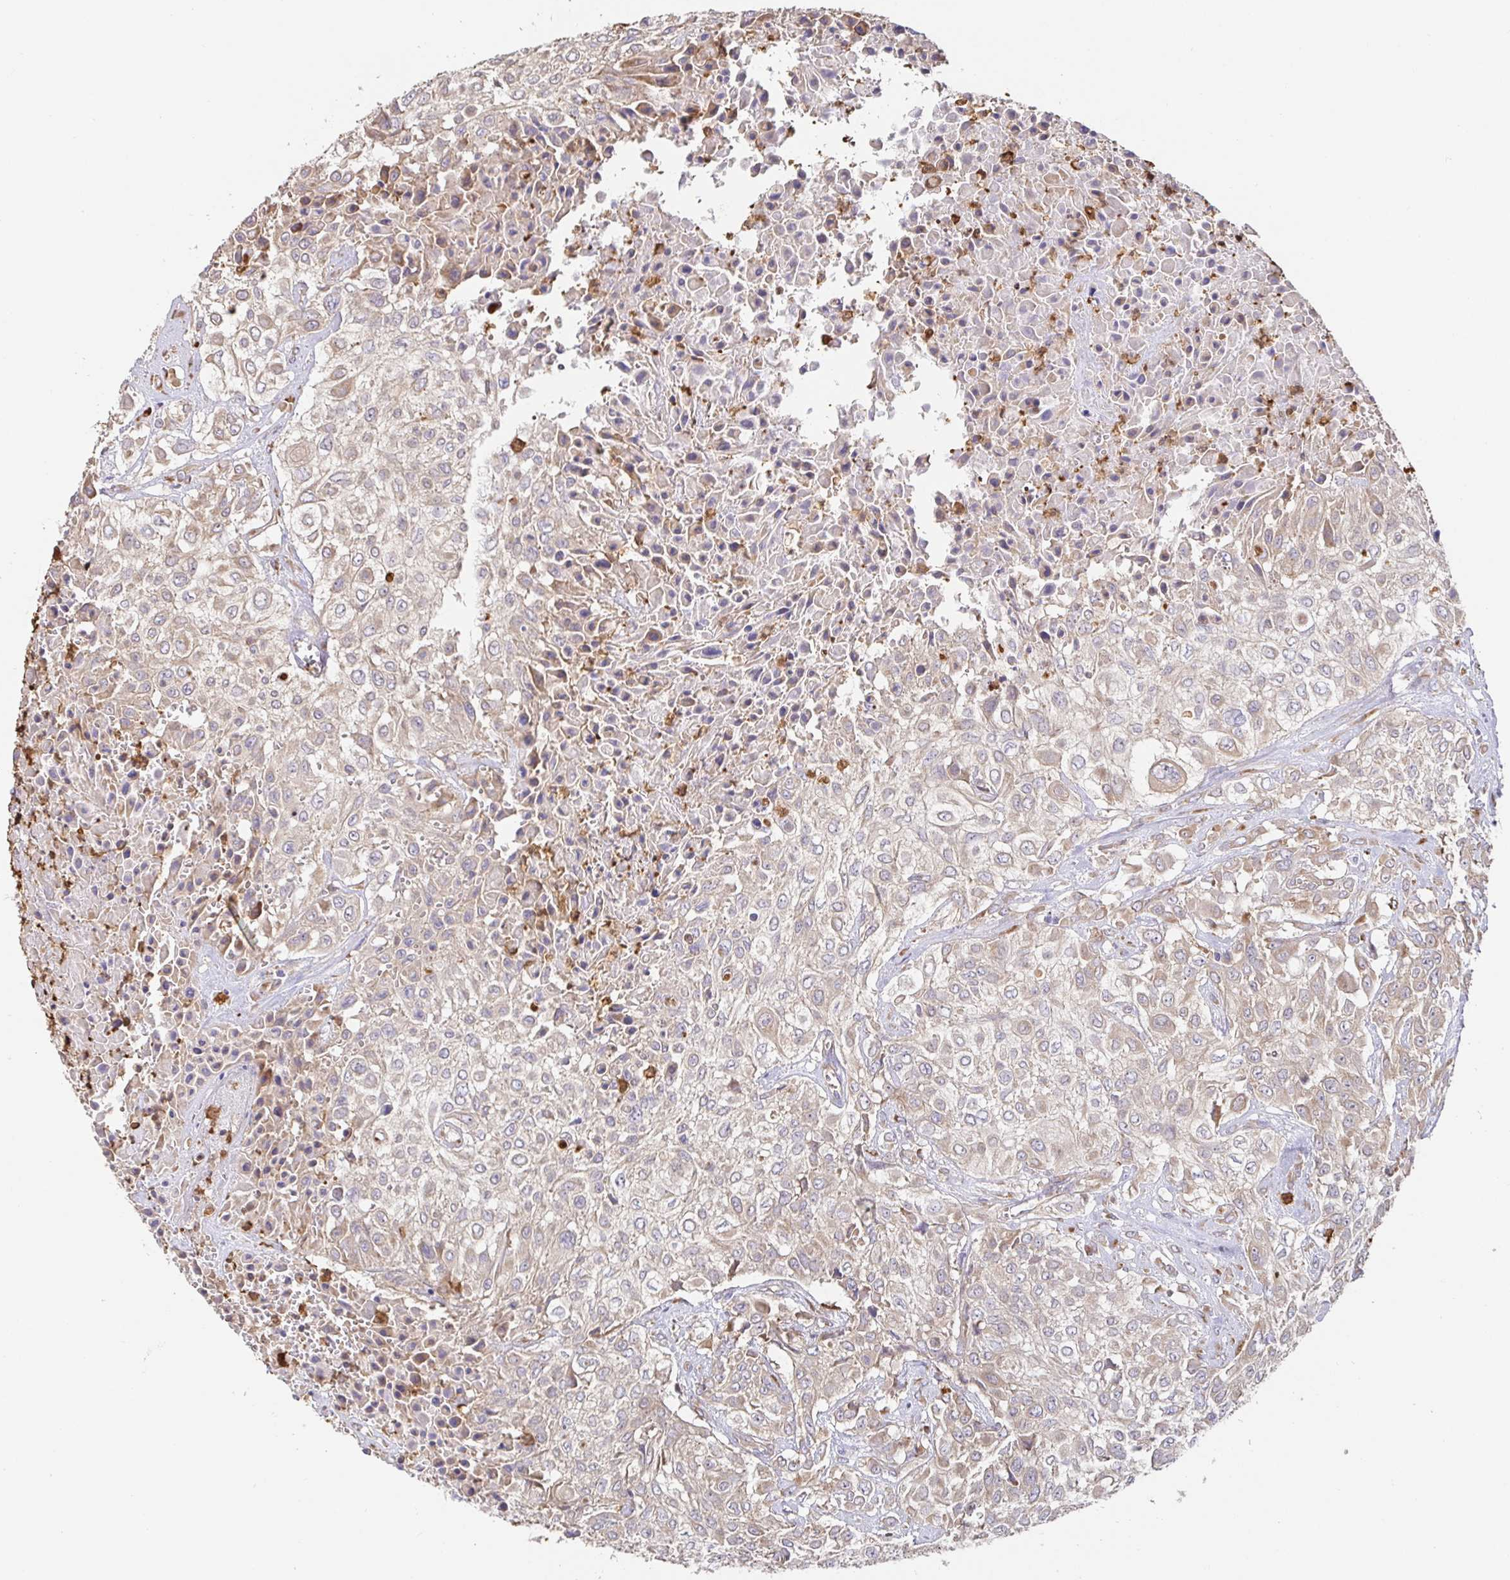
{"staining": {"intensity": "weak", "quantity": ">75%", "location": "cytoplasmic/membranous"}, "tissue": "urothelial cancer", "cell_type": "Tumor cells", "image_type": "cancer", "snomed": [{"axis": "morphology", "description": "Urothelial carcinoma, High grade"}, {"axis": "topography", "description": "Urinary bladder"}], "caption": "This histopathology image displays IHC staining of human high-grade urothelial carcinoma, with low weak cytoplasmic/membranous positivity in about >75% of tumor cells.", "gene": "PDPK1", "patient": {"sex": "male", "age": 57}}